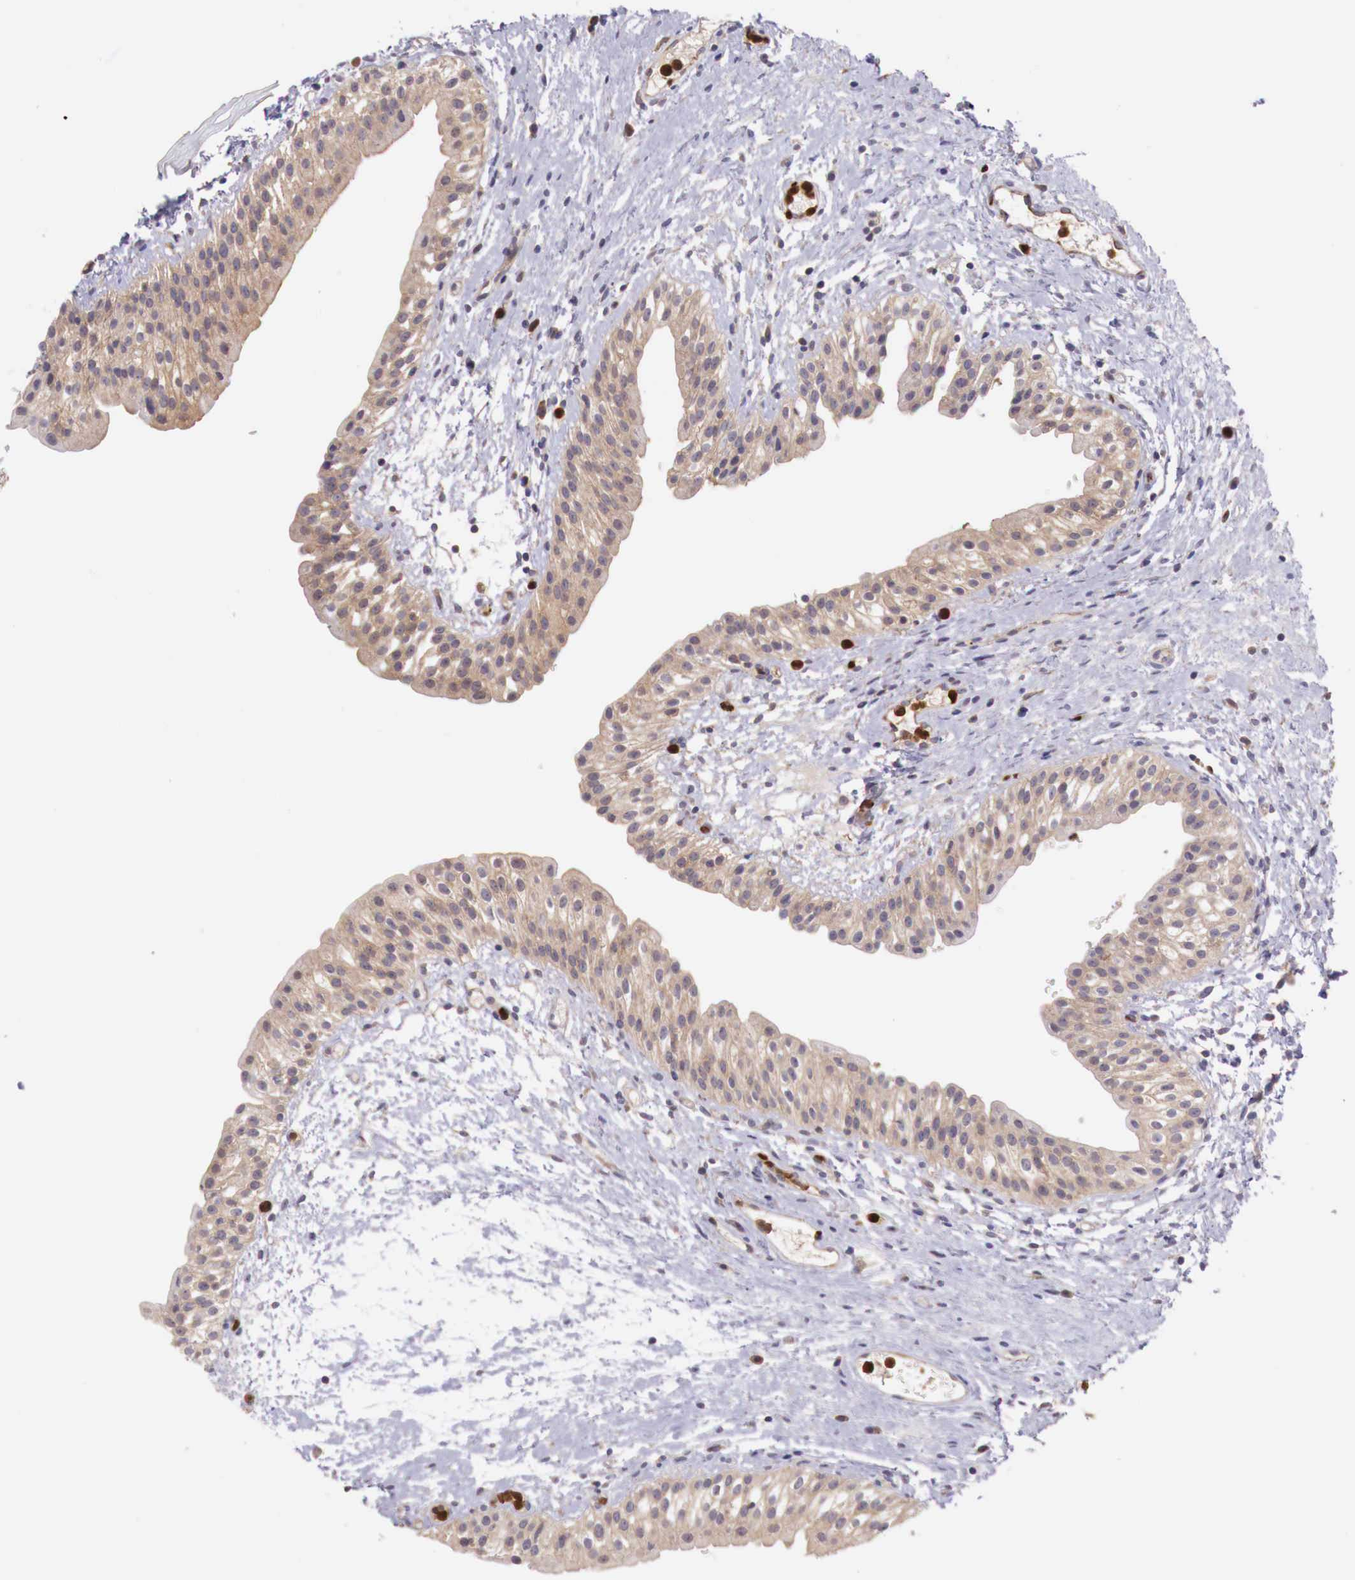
{"staining": {"intensity": "weak", "quantity": ">75%", "location": "cytoplasmic/membranous"}, "tissue": "urinary bladder", "cell_type": "Urothelial cells", "image_type": "normal", "snomed": [{"axis": "morphology", "description": "Normal tissue, NOS"}, {"axis": "topography", "description": "Urinary bladder"}], "caption": "A micrograph of human urinary bladder stained for a protein shows weak cytoplasmic/membranous brown staining in urothelial cells. (brown staining indicates protein expression, while blue staining denotes nuclei).", "gene": "GAB2", "patient": {"sex": "male", "age": 48}}